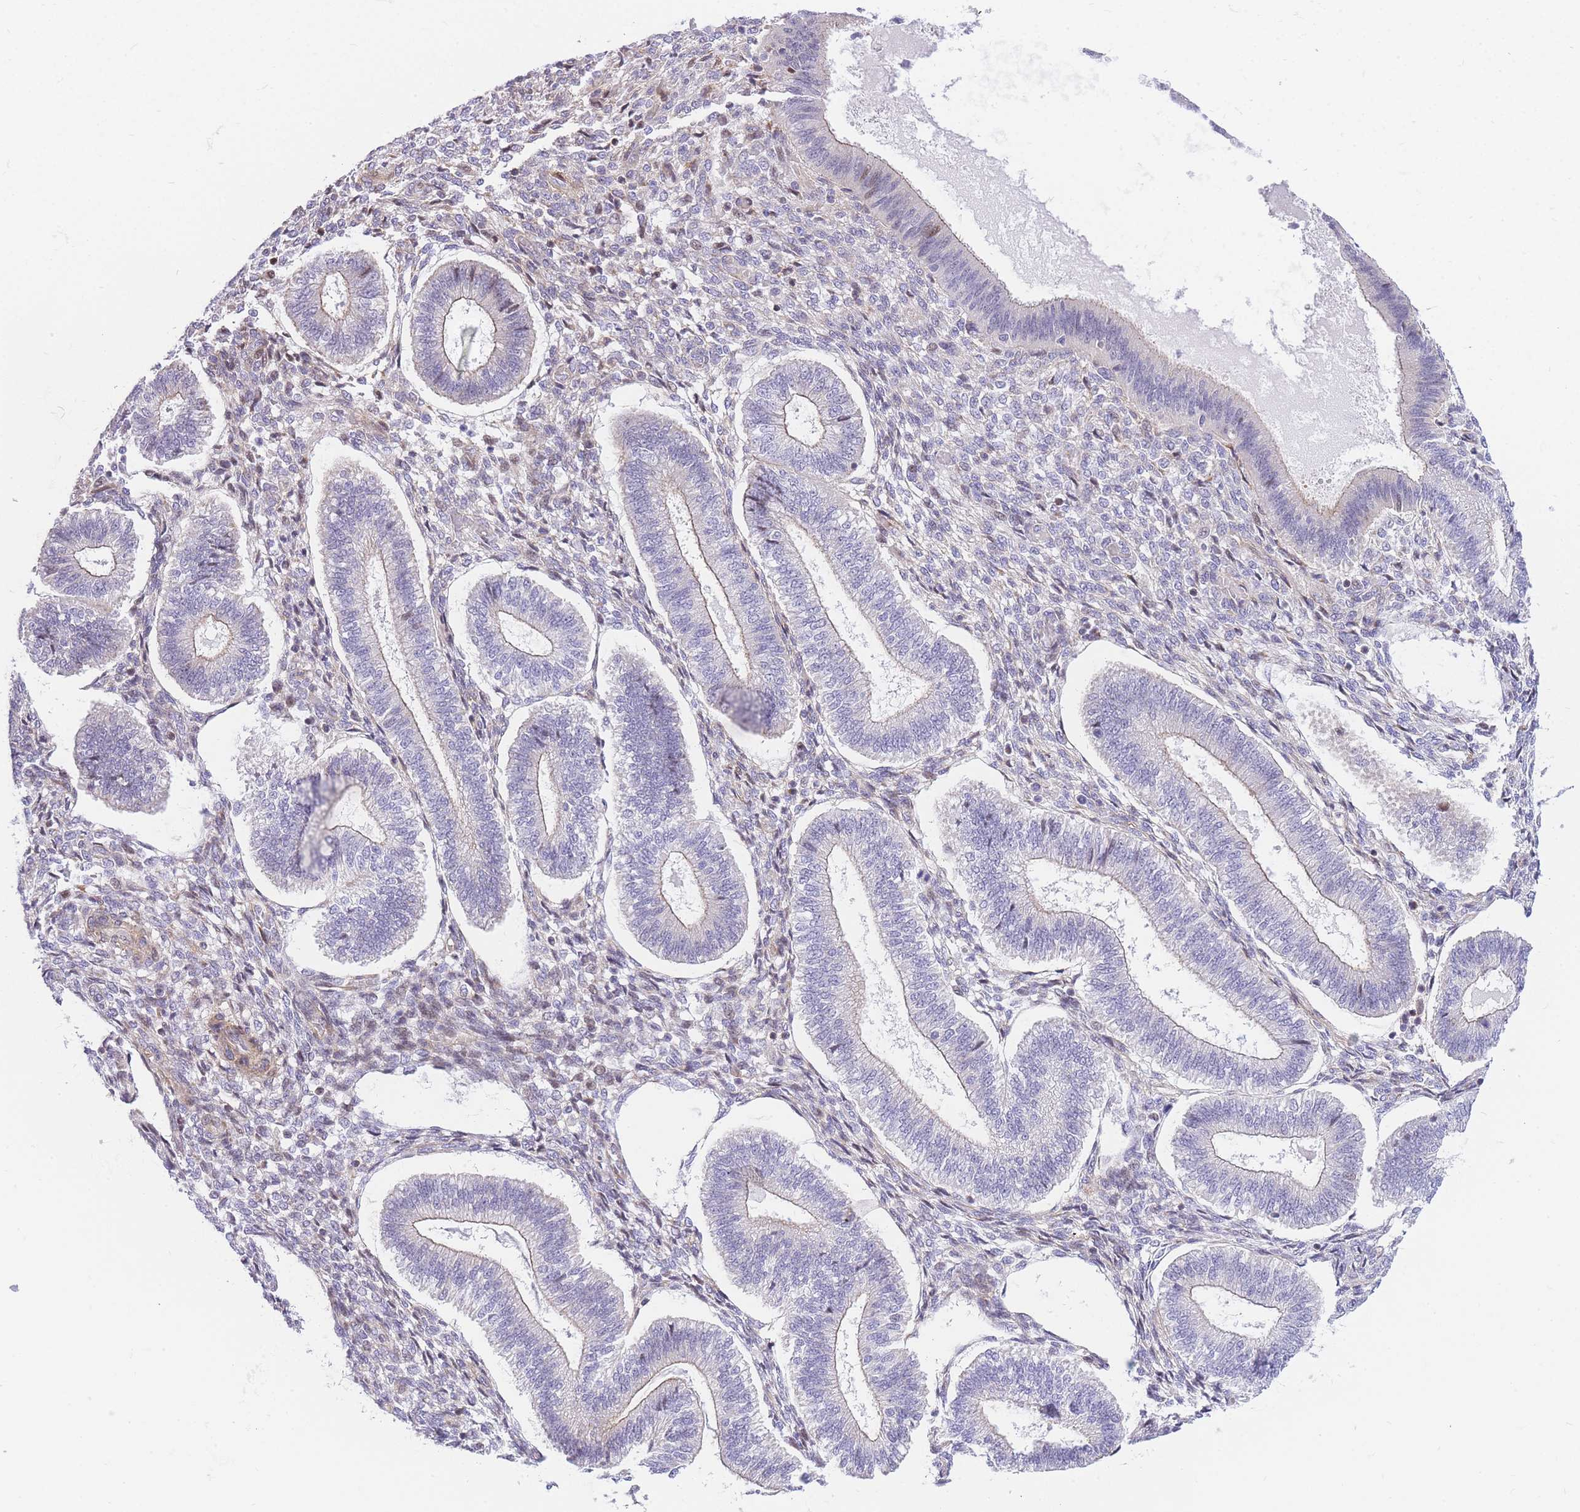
{"staining": {"intensity": "negative", "quantity": "none", "location": "none"}, "tissue": "endometrium", "cell_type": "Cells in endometrial stroma", "image_type": "normal", "snomed": [{"axis": "morphology", "description": "Normal tissue, NOS"}, {"axis": "topography", "description": "Endometrium"}], "caption": "DAB immunohistochemical staining of normal endometrium displays no significant positivity in cells in endometrial stroma. Nuclei are stained in blue.", "gene": "S100PBP", "patient": {"sex": "female", "age": 25}}